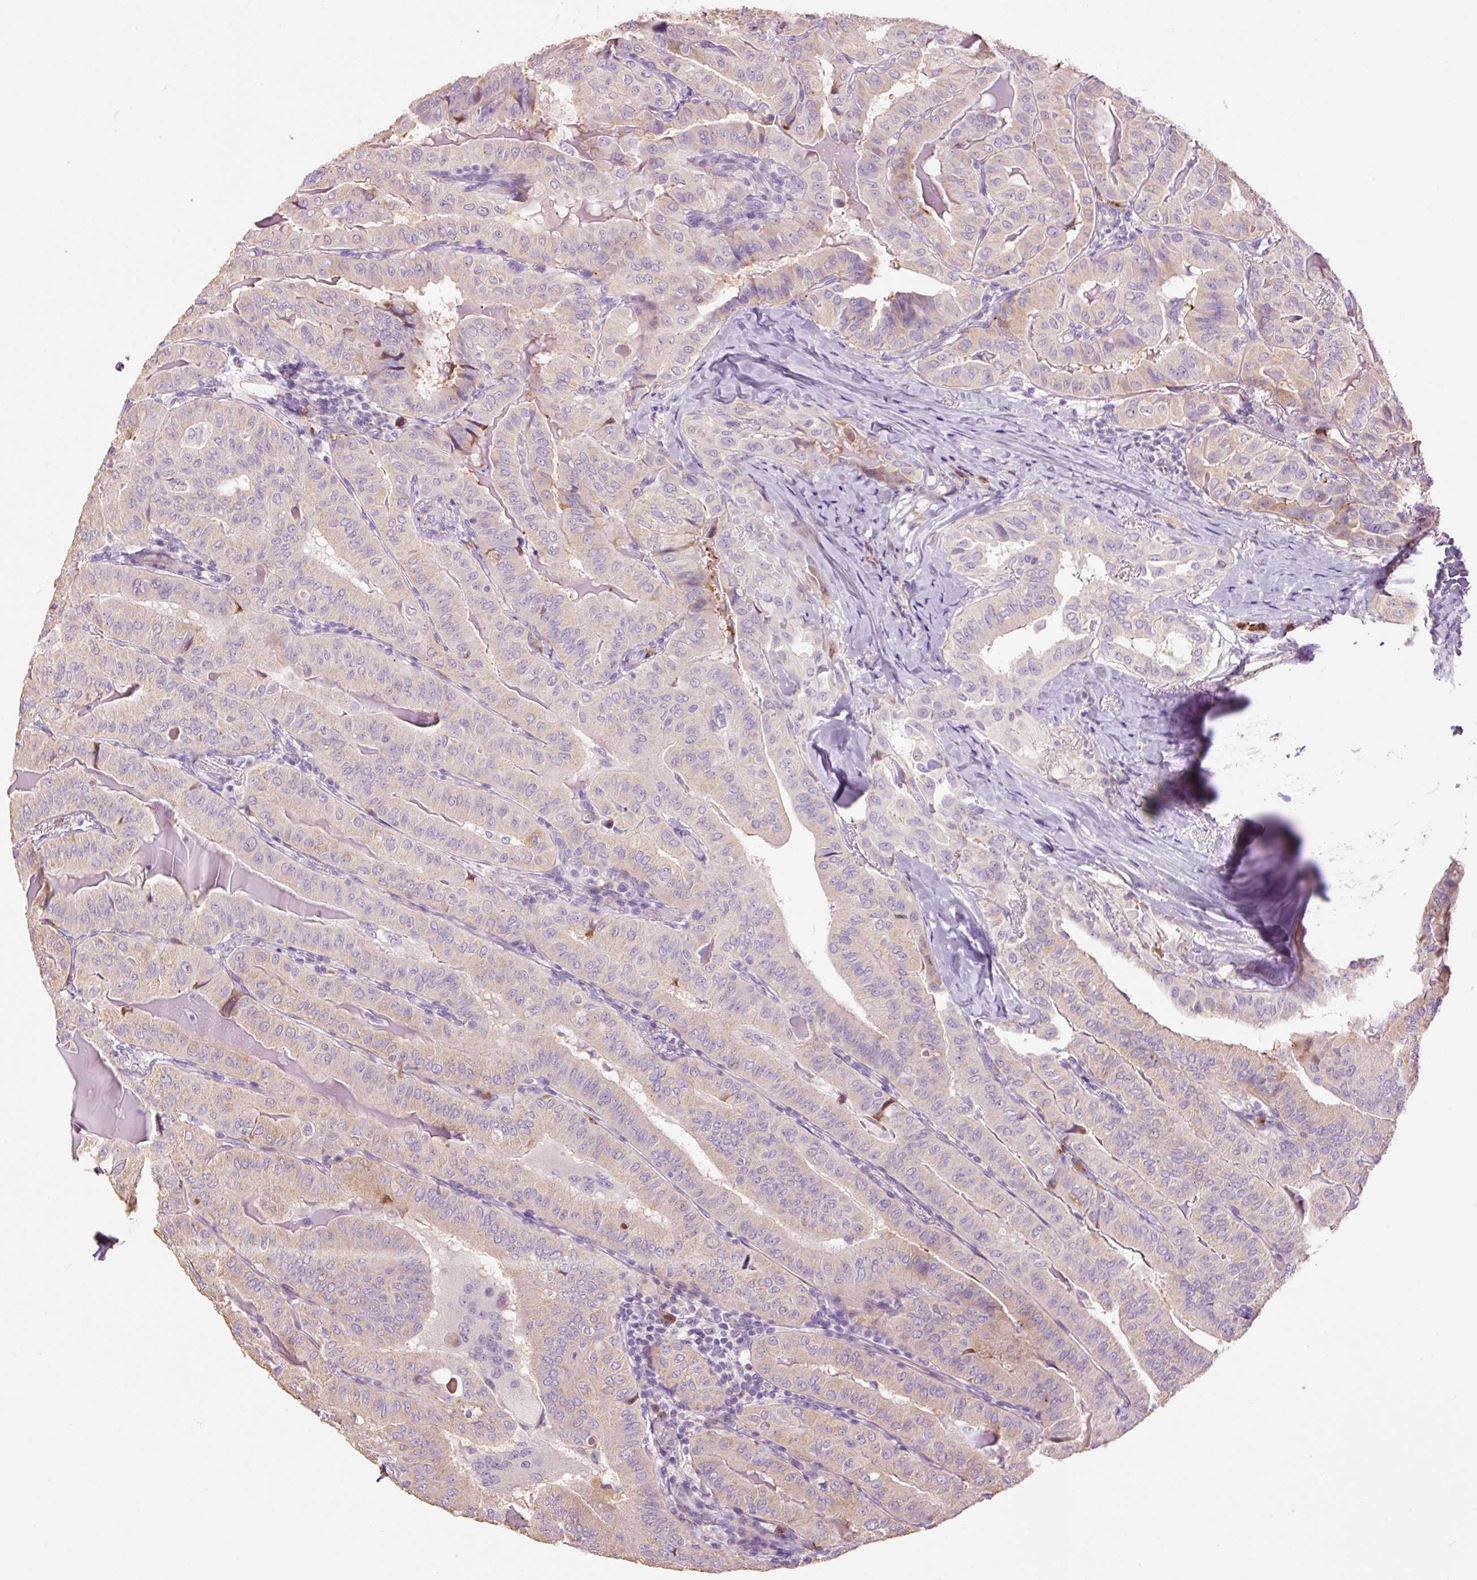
{"staining": {"intensity": "weak", "quantity": "25%-75%", "location": "cytoplasmic/membranous"}, "tissue": "thyroid cancer", "cell_type": "Tumor cells", "image_type": "cancer", "snomed": [{"axis": "morphology", "description": "Papillary adenocarcinoma, NOS"}, {"axis": "topography", "description": "Thyroid gland"}], "caption": "Weak cytoplasmic/membranous protein positivity is appreciated in approximately 25%-75% of tumor cells in thyroid cancer (papillary adenocarcinoma).", "gene": "HAX1", "patient": {"sex": "female", "age": 68}}